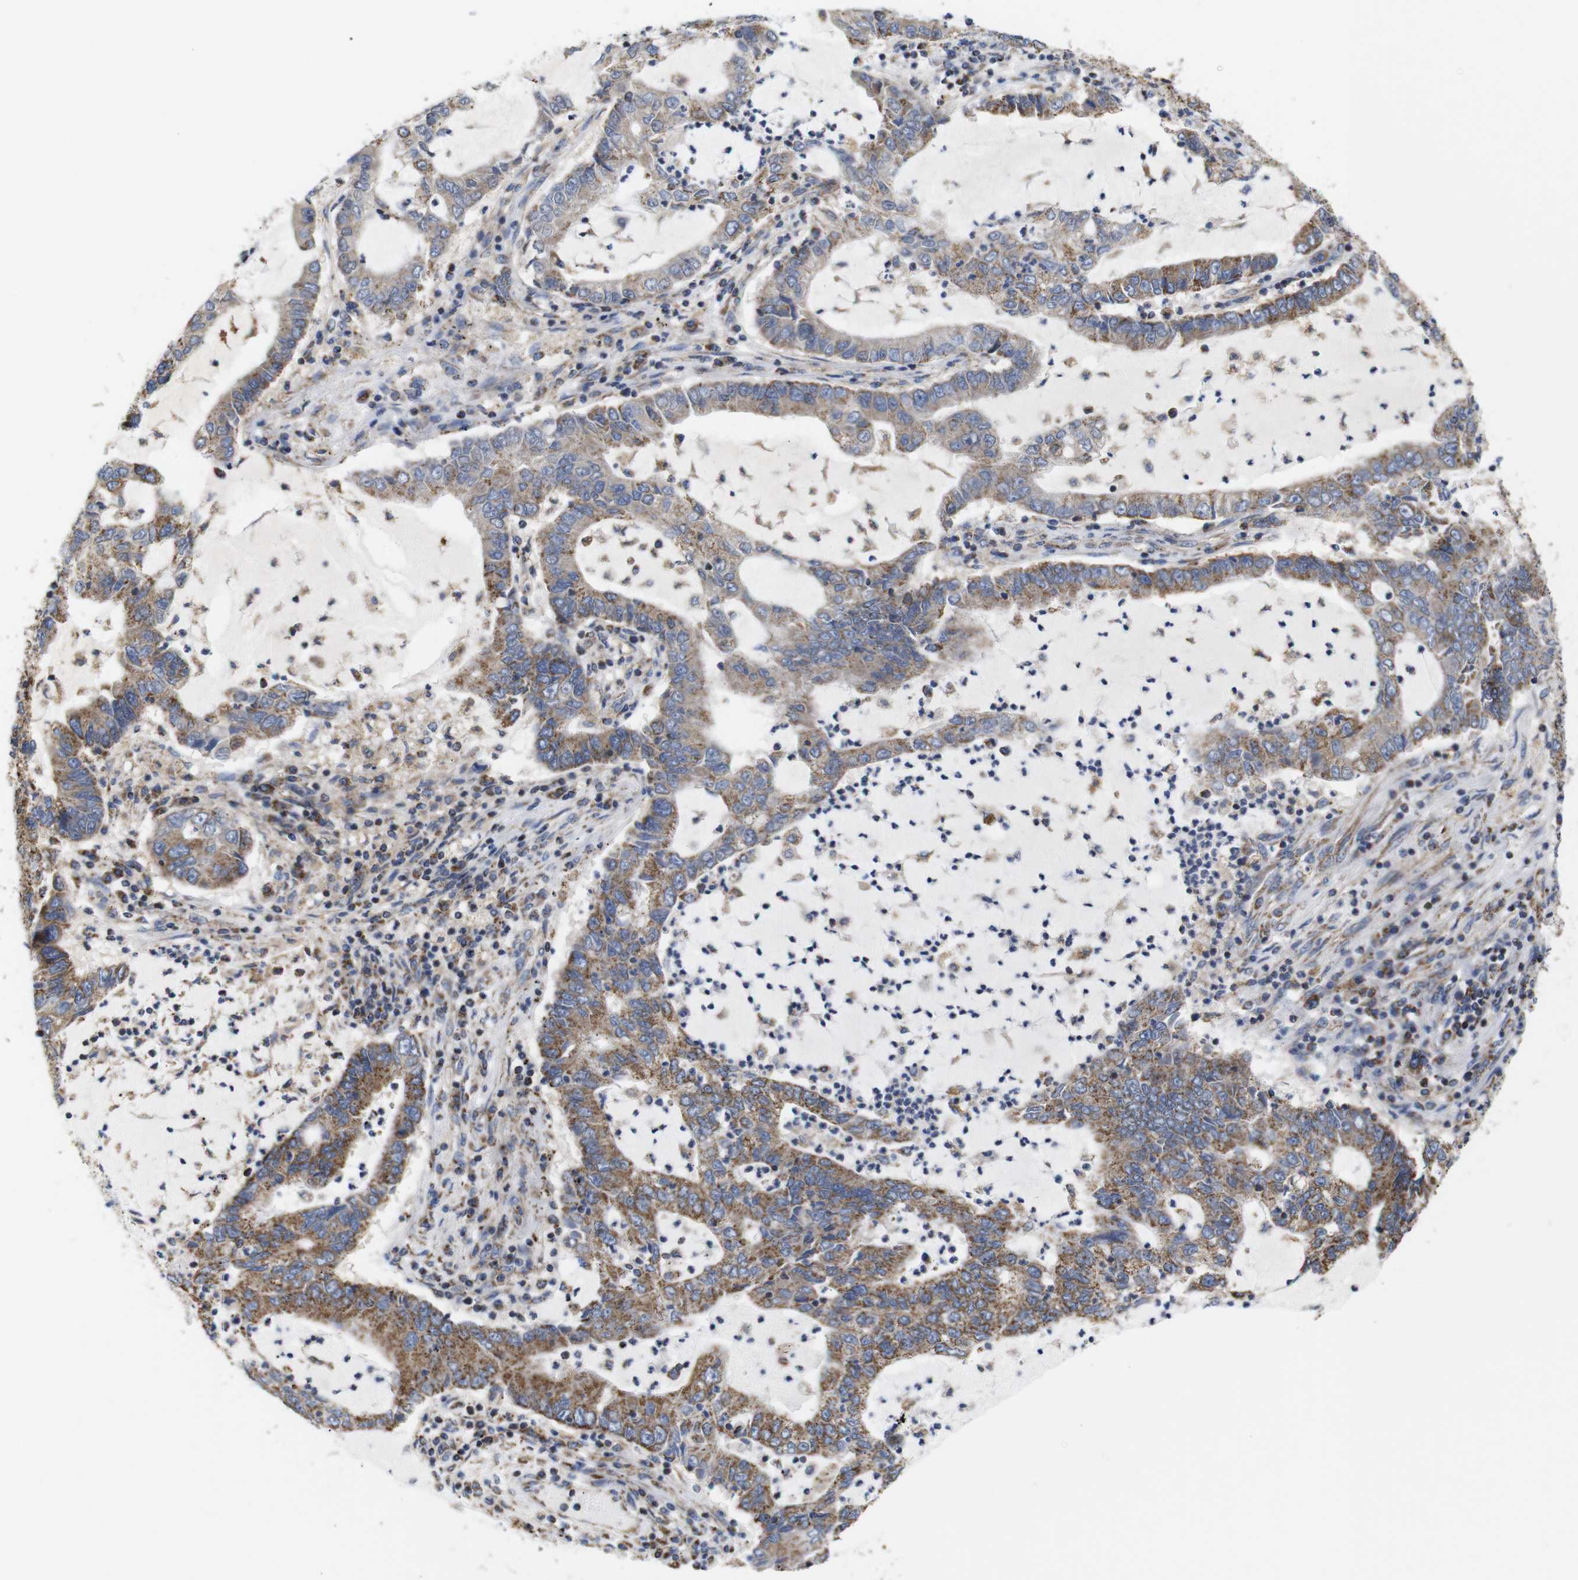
{"staining": {"intensity": "moderate", "quantity": ">75%", "location": "cytoplasmic/membranous"}, "tissue": "lung cancer", "cell_type": "Tumor cells", "image_type": "cancer", "snomed": [{"axis": "morphology", "description": "Adenocarcinoma, NOS"}, {"axis": "topography", "description": "Lung"}], "caption": "Immunohistochemical staining of human lung cancer (adenocarcinoma) reveals medium levels of moderate cytoplasmic/membranous staining in about >75% of tumor cells. (DAB = brown stain, brightfield microscopy at high magnification).", "gene": "FAM171B", "patient": {"sex": "female", "age": 51}}